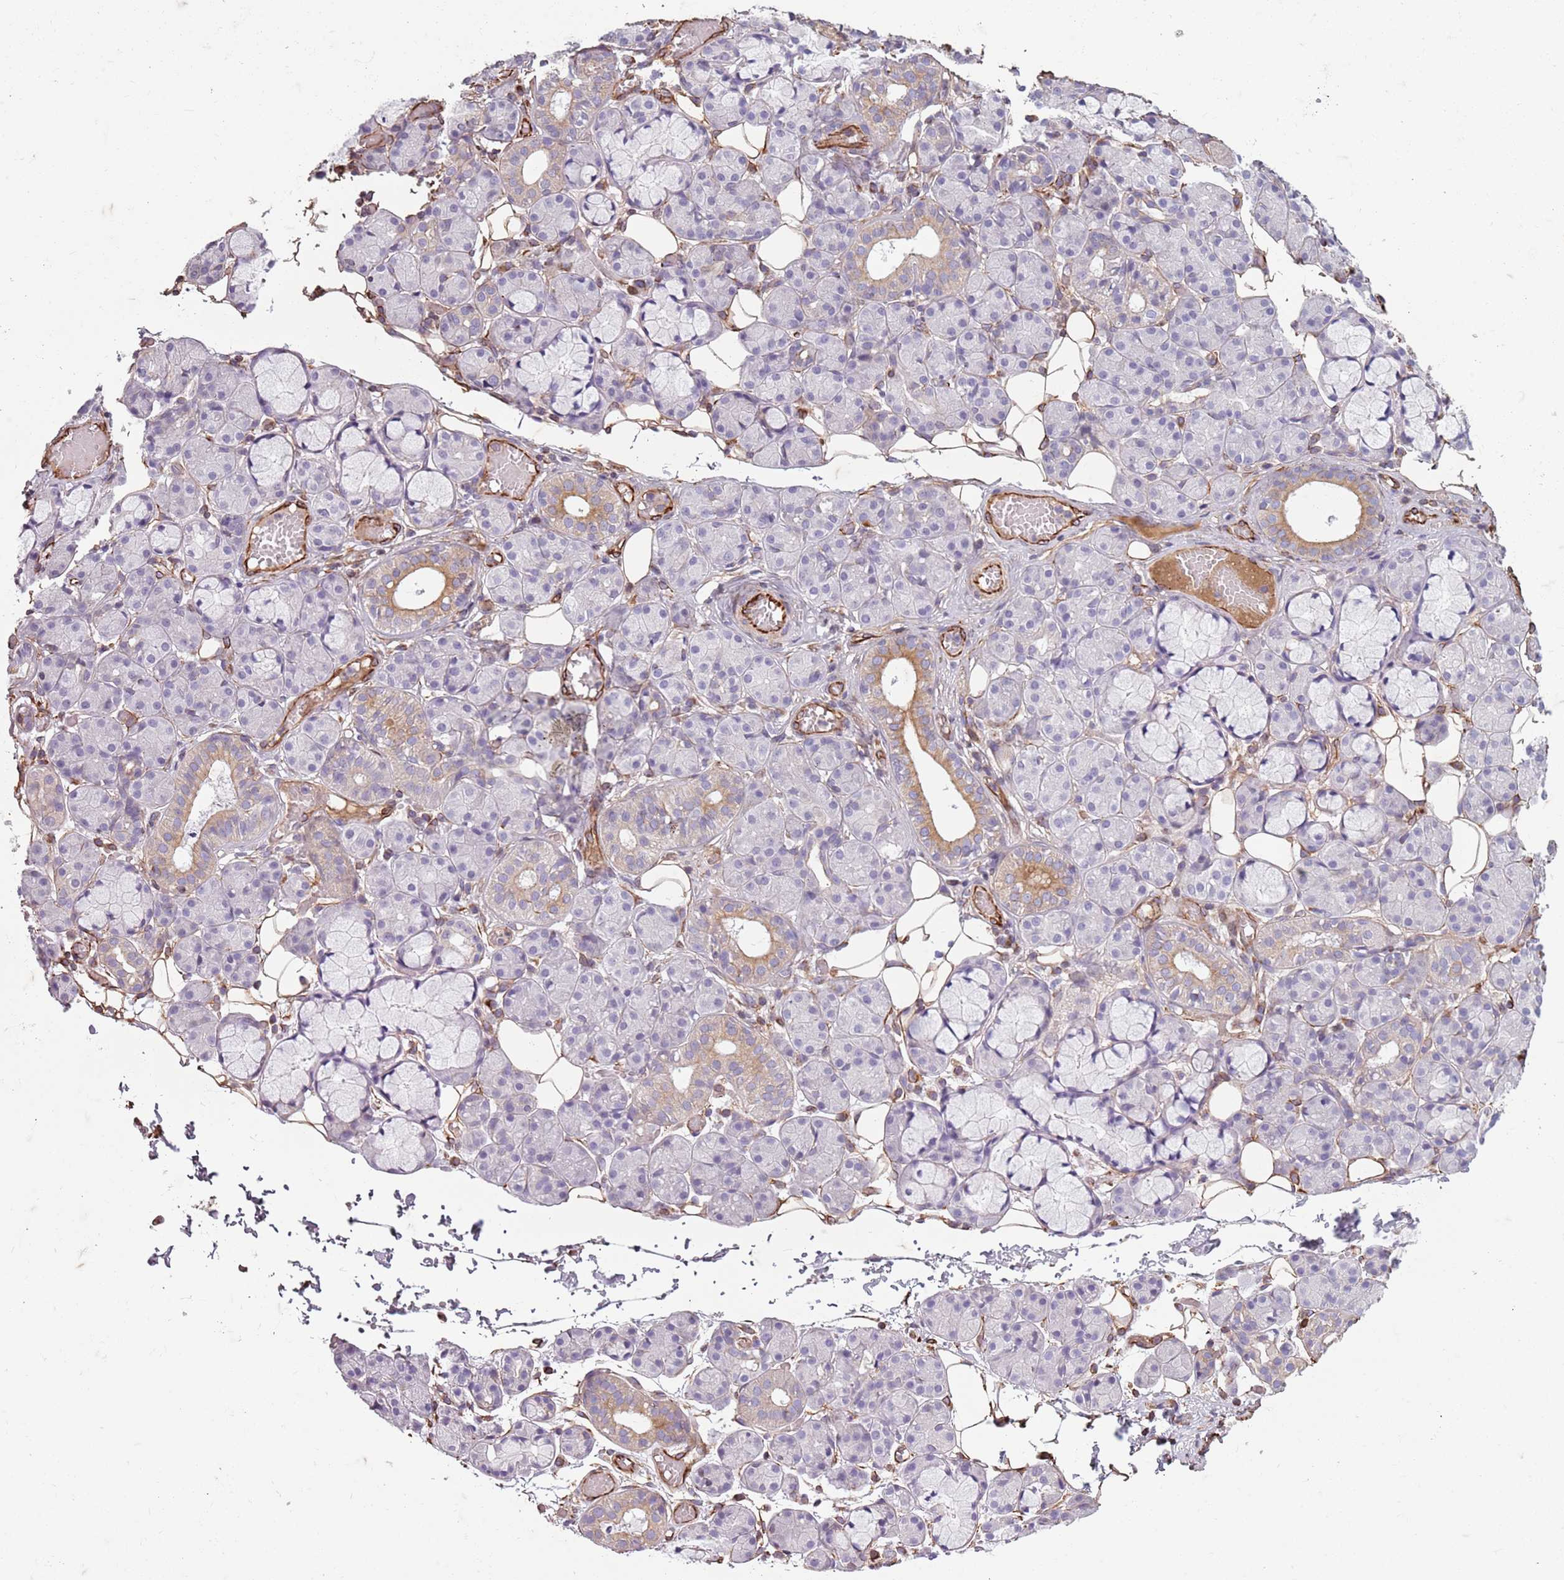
{"staining": {"intensity": "weak", "quantity": "<25%", "location": "cytoplasmic/membranous"}, "tissue": "salivary gland", "cell_type": "Glandular cells", "image_type": "normal", "snomed": [{"axis": "morphology", "description": "Normal tissue, NOS"}, {"axis": "topography", "description": "Salivary gland"}], "caption": "Normal salivary gland was stained to show a protein in brown. There is no significant positivity in glandular cells. Nuclei are stained in blue.", "gene": "TAS2R38", "patient": {"sex": "male", "age": 63}}